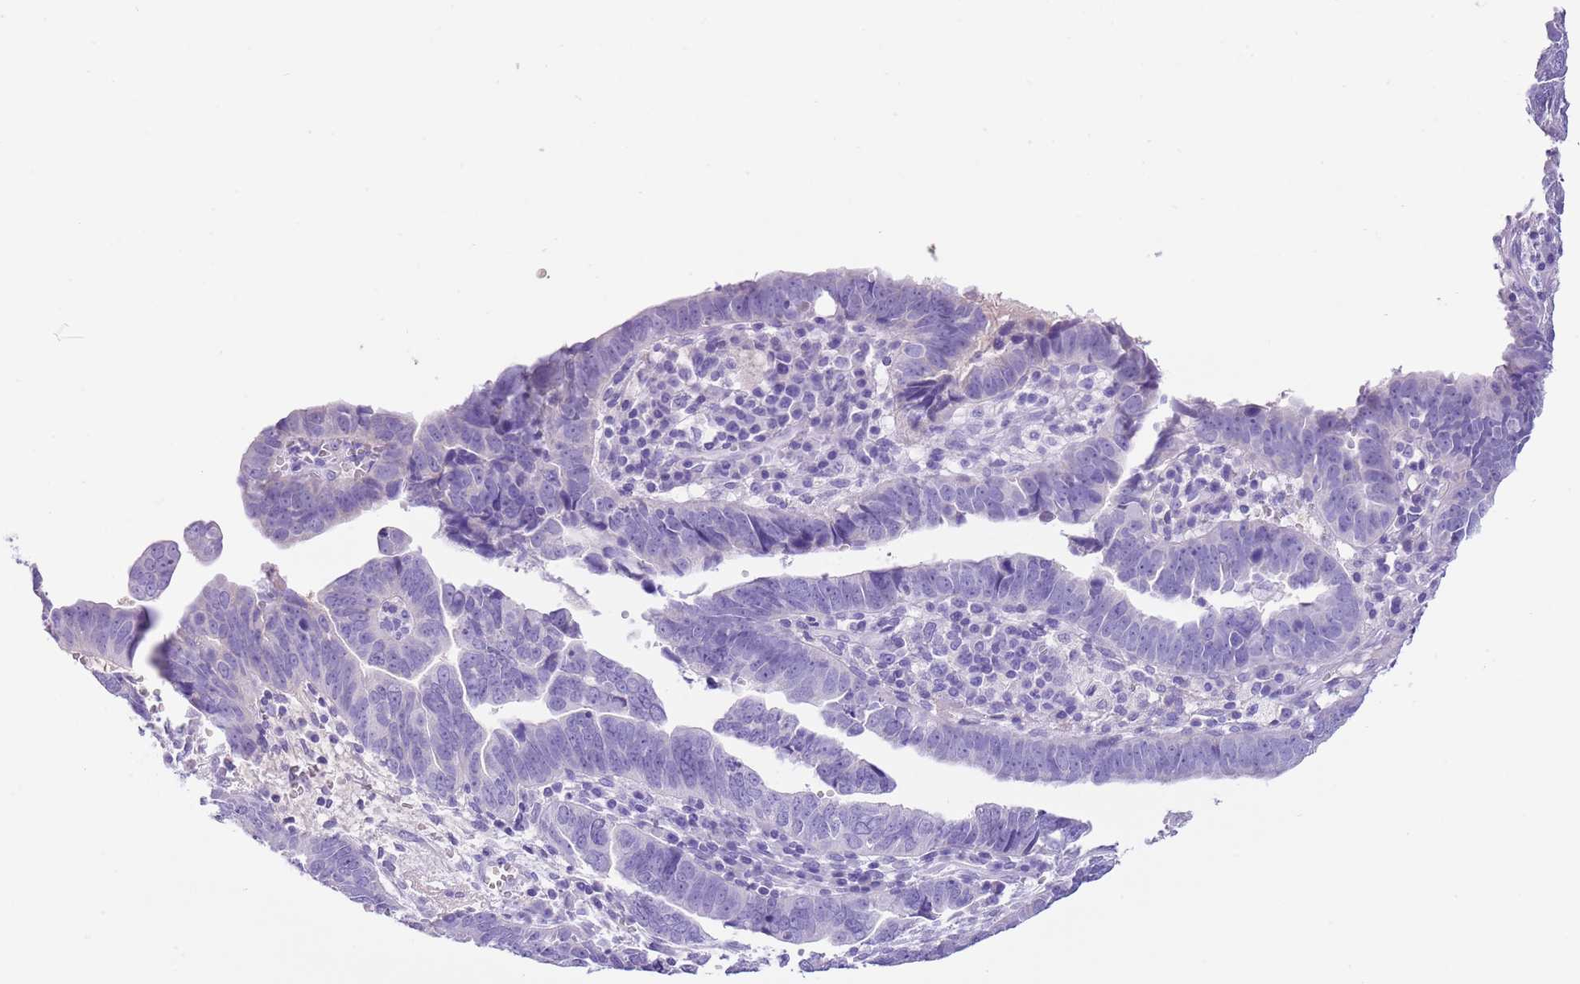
{"staining": {"intensity": "negative", "quantity": "none", "location": "none"}, "tissue": "endometrial cancer", "cell_type": "Tumor cells", "image_type": "cancer", "snomed": [{"axis": "morphology", "description": "Adenocarcinoma, NOS"}, {"axis": "topography", "description": "Endometrium"}], "caption": "This is a micrograph of IHC staining of endometrial cancer (adenocarcinoma), which shows no positivity in tumor cells.", "gene": "TBC1D10B", "patient": {"sex": "female", "age": 75}}